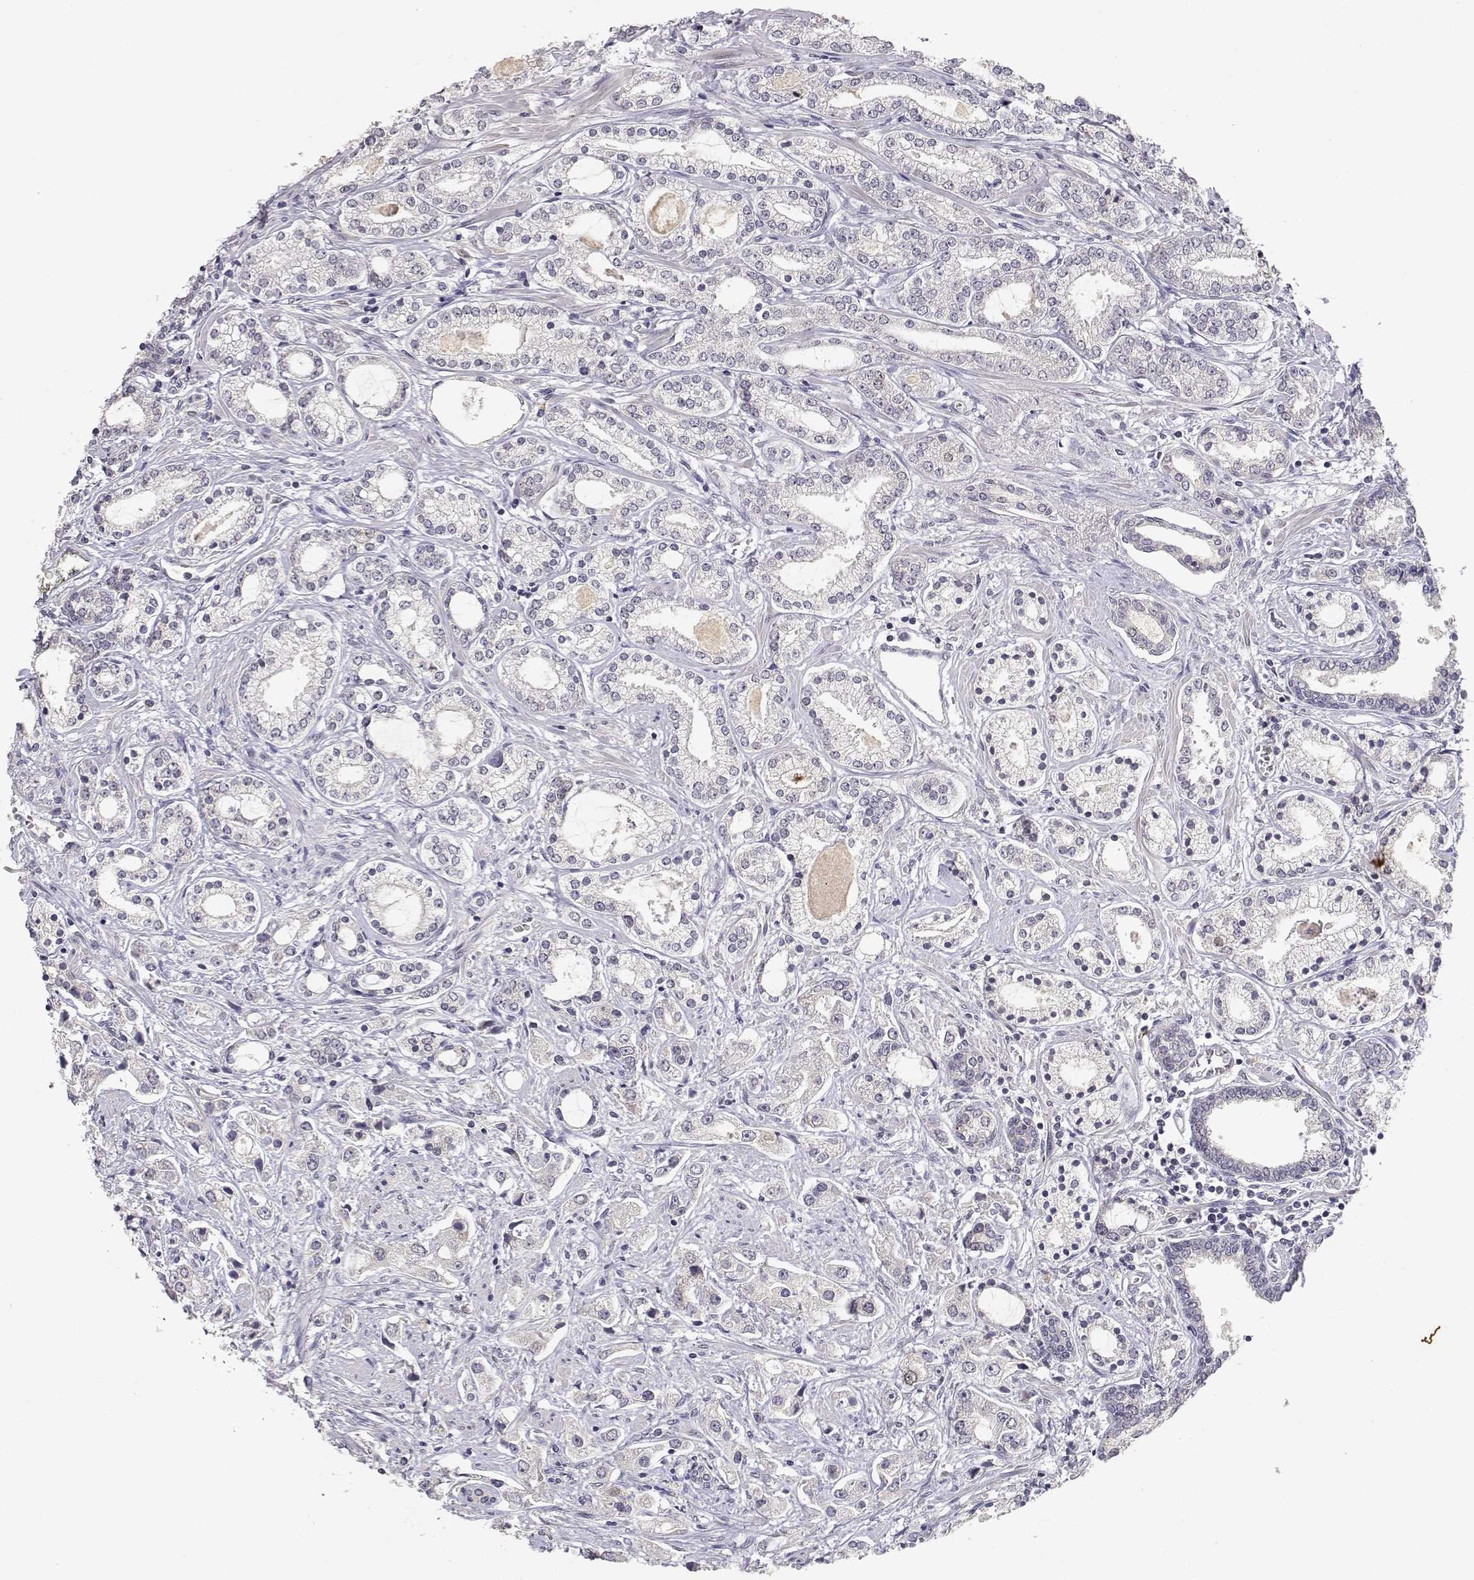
{"staining": {"intensity": "negative", "quantity": "none", "location": "none"}, "tissue": "prostate cancer", "cell_type": "Tumor cells", "image_type": "cancer", "snomed": [{"axis": "morphology", "description": "Adenocarcinoma, Medium grade"}, {"axis": "topography", "description": "Prostate"}], "caption": "DAB immunohistochemical staining of human medium-grade adenocarcinoma (prostate) demonstrates no significant expression in tumor cells.", "gene": "RAD51", "patient": {"sex": "male", "age": 57}}